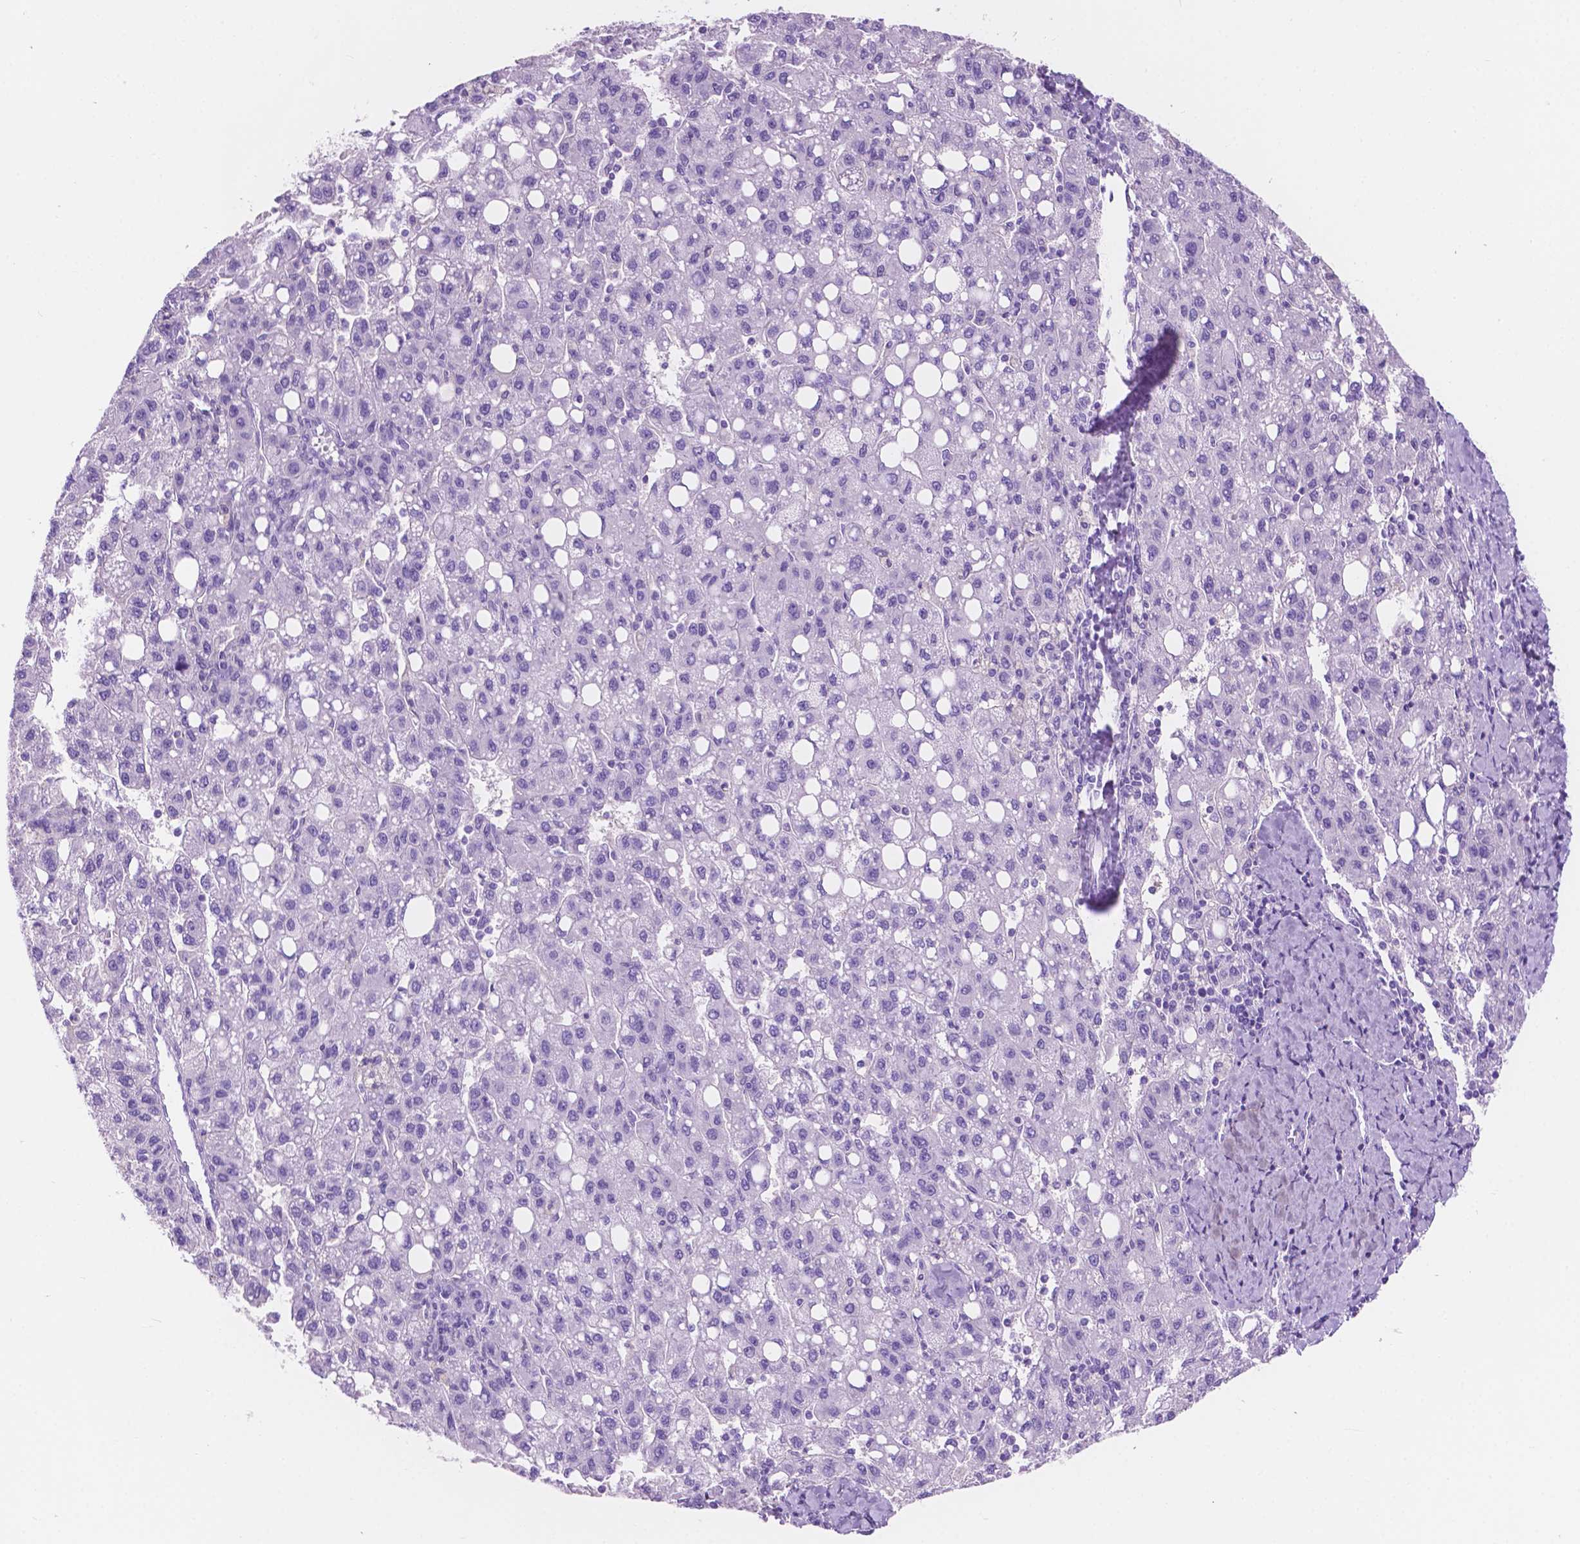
{"staining": {"intensity": "negative", "quantity": "none", "location": "none"}, "tissue": "liver cancer", "cell_type": "Tumor cells", "image_type": "cancer", "snomed": [{"axis": "morphology", "description": "Carcinoma, Hepatocellular, NOS"}, {"axis": "topography", "description": "Liver"}], "caption": "DAB immunohistochemical staining of liver cancer (hepatocellular carcinoma) reveals no significant staining in tumor cells.", "gene": "IGFN1", "patient": {"sex": "female", "age": 82}}